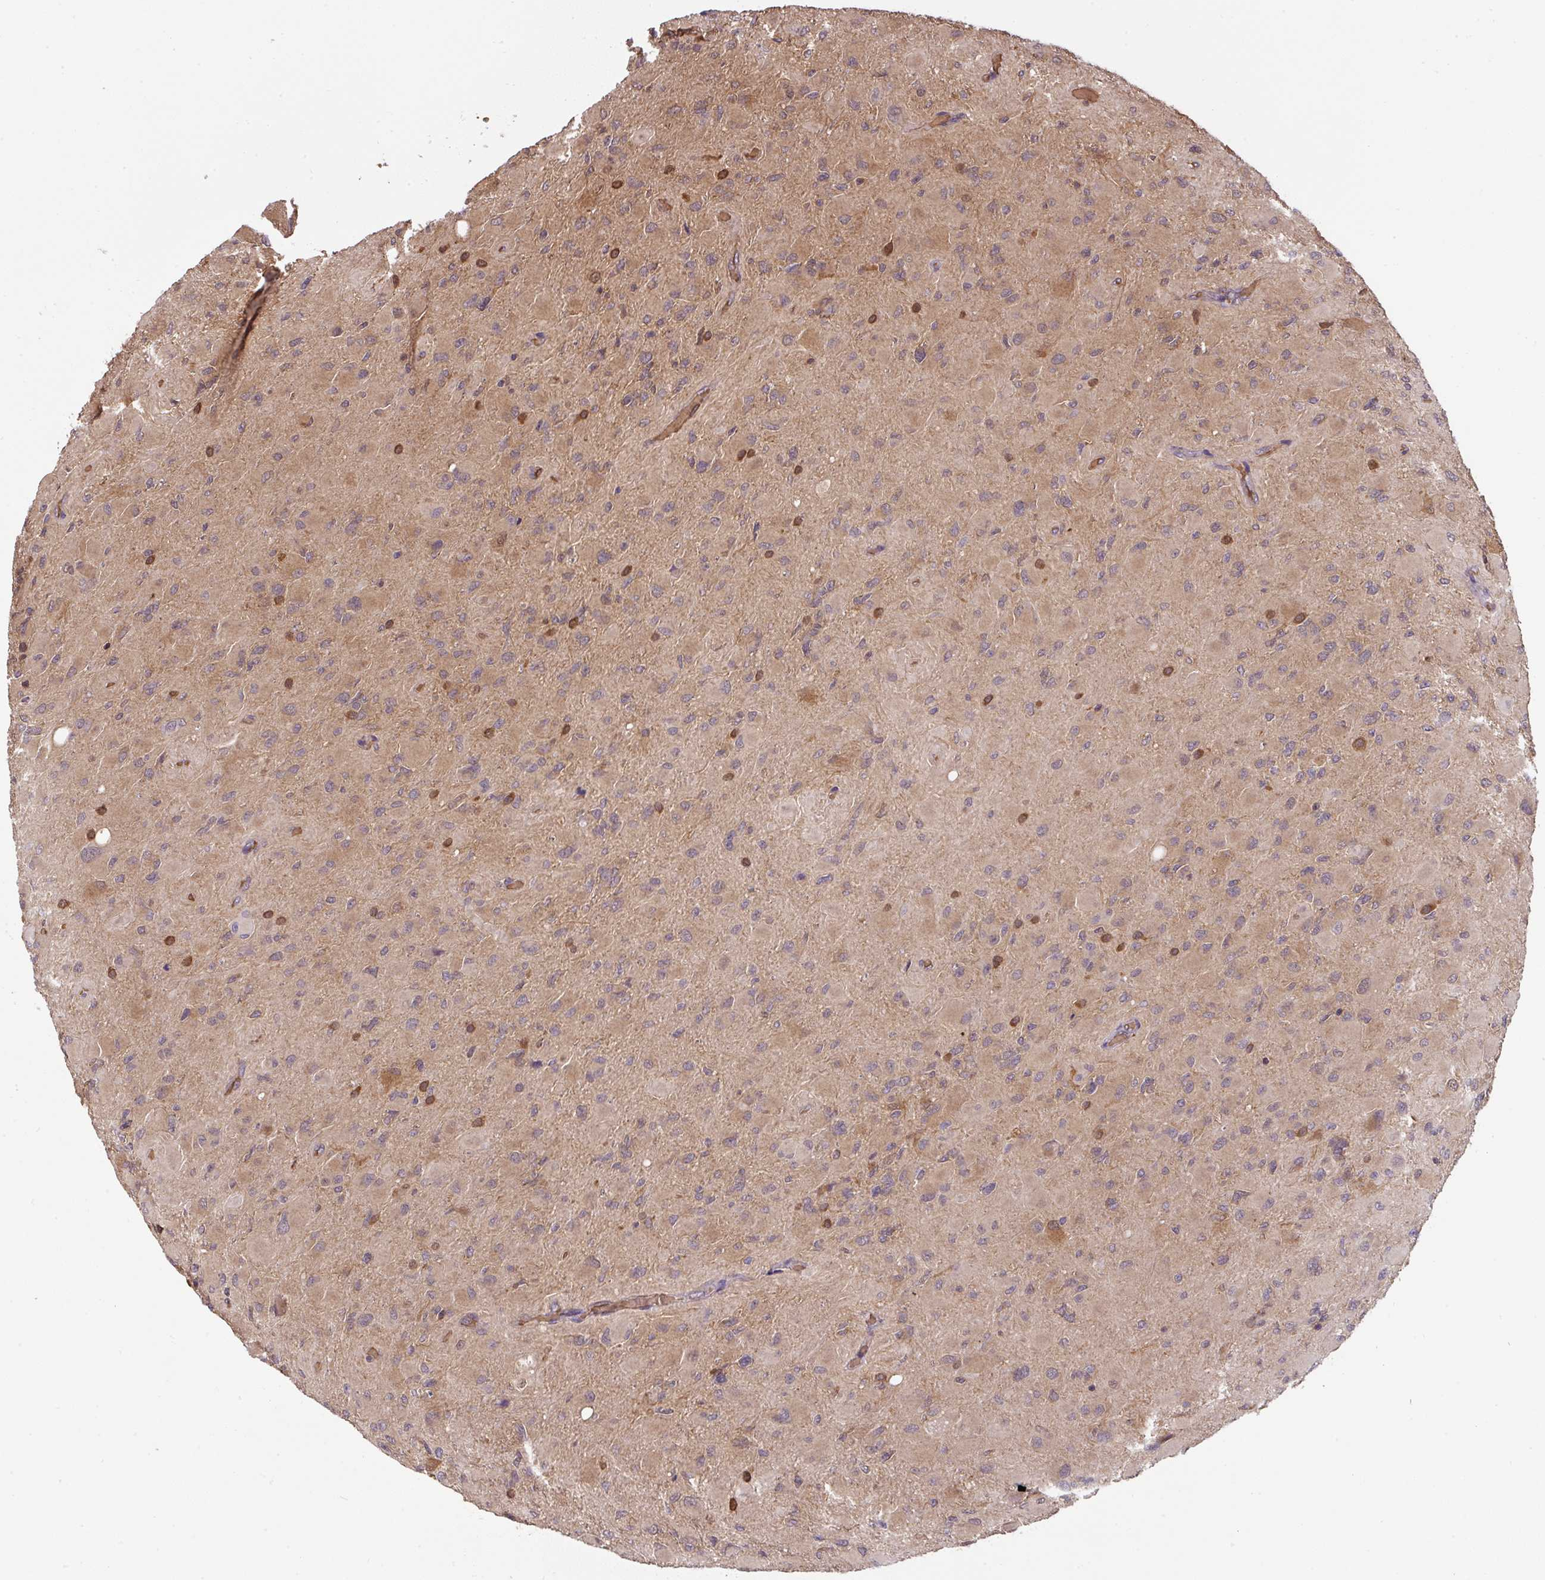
{"staining": {"intensity": "moderate", "quantity": "<25%", "location": "cytoplasmic/membranous"}, "tissue": "glioma", "cell_type": "Tumor cells", "image_type": "cancer", "snomed": [{"axis": "morphology", "description": "Glioma, malignant, High grade"}, {"axis": "topography", "description": "Cerebral cortex"}], "caption": "Glioma stained with a protein marker demonstrates moderate staining in tumor cells.", "gene": "ST13", "patient": {"sex": "female", "age": 36}}